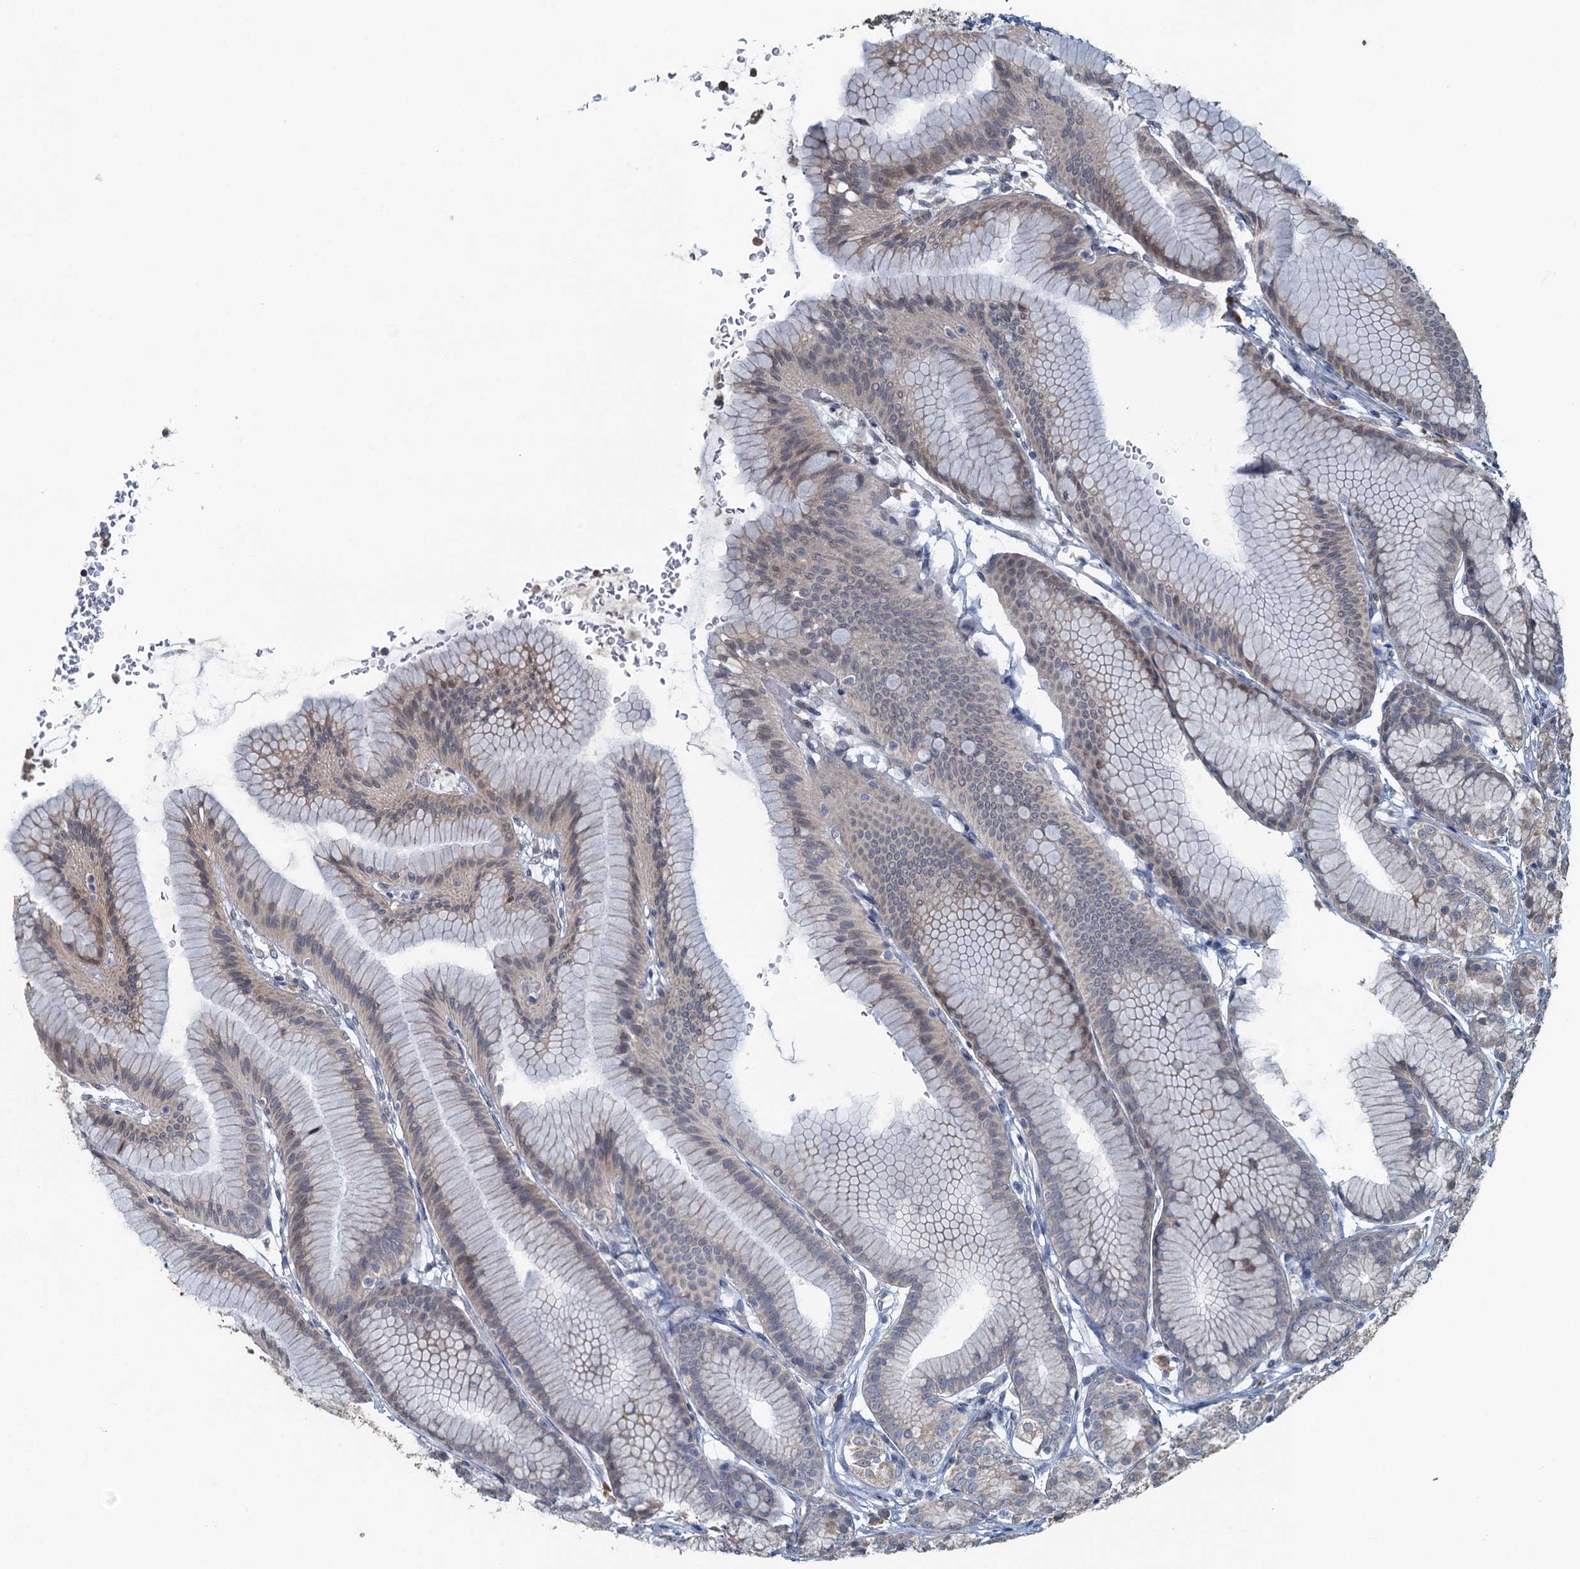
{"staining": {"intensity": "moderate", "quantity": "25%-75%", "location": "cytoplasmic/membranous"}, "tissue": "stomach", "cell_type": "Glandular cells", "image_type": "normal", "snomed": [{"axis": "morphology", "description": "Normal tissue, NOS"}, {"axis": "morphology", "description": "Adenocarcinoma, NOS"}, {"axis": "morphology", "description": "Adenocarcinoma, High grade"}, {"axis": "topography", "description": "Stomach, upper"}, {"axis": "topography", "description": "Stomach"}], "caption": "Unremarkable stomach reveals moderate cytoplasmic/membranous staining in about 25%-75% of glandular cells, visualized by immunohistochemistry.", "gene": "TEX35", "patient": {"sex": "female", "age": 65}}